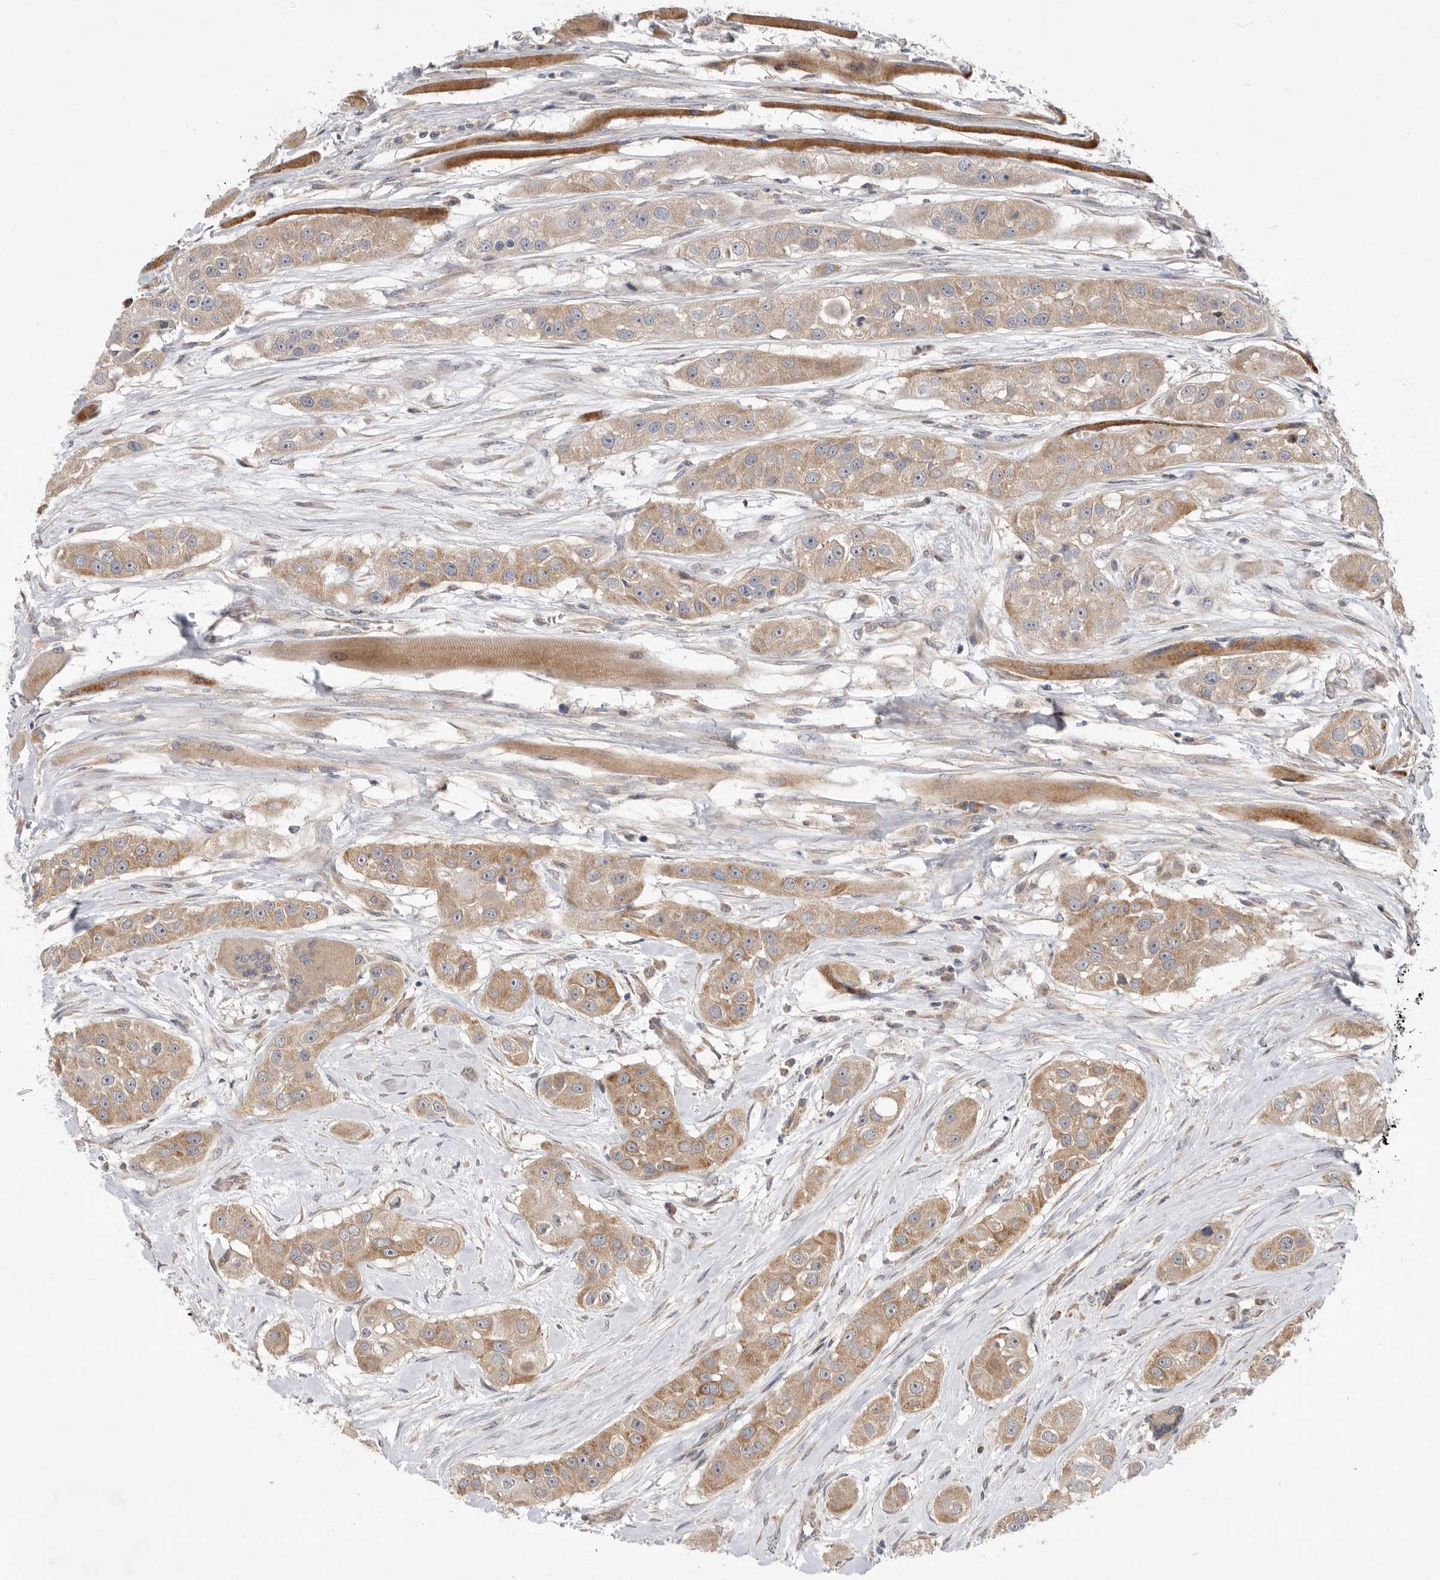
{"staining": {"intensity": "moderate", "quantity": ">75%", "location": "cytoplasmic/membranous"}, "tissue": "head and neck cancer", "cell_type": "Tumor cells", "image_type": "cancer", "snomed": [{"axis": "morphology", "description": "Normal tissue, NOS"}, {"axis": "morphology", "description": "Squamous cell carcinoma, NOS"}, {"axis": "topography", "description": "Skeletal muscle"}, {"axis": "topography", "description": "Head-Neck"}], "caption": "Moderate cytoplasmic/membranous positivity is identified in about >75% of tumor cells in head and neck squamous cell carcinoma.", "gene": "MTFR1L", "patient": {"sex": "male", "age": 51}}